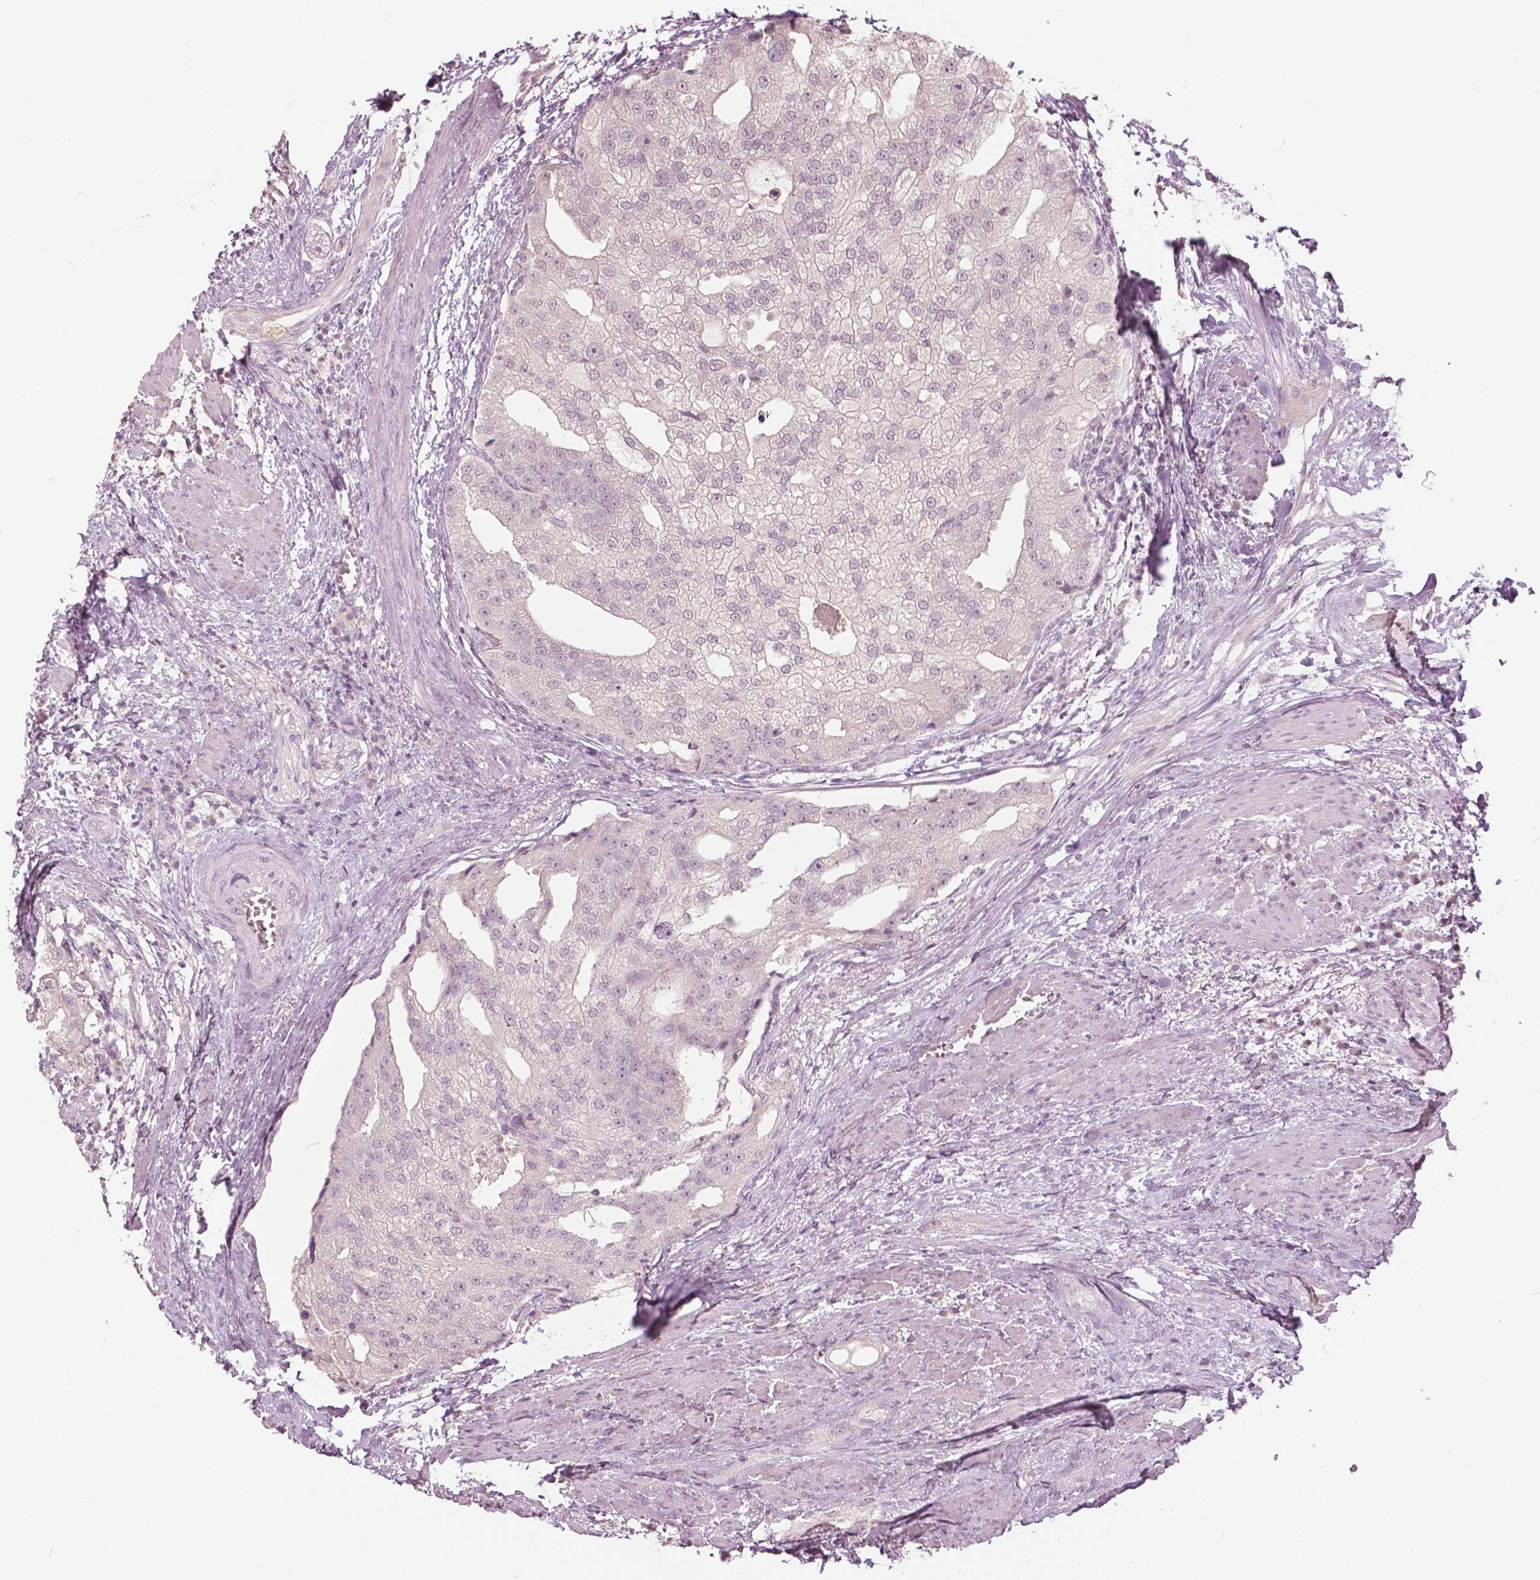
{"staining": {"intensity": "negative", "quantity": "none", "location": "none"}, "tissue": "prostate cancer", "cell_type": "Tumor cells", "image_type": "cancer", "snomed": [{"axis": "morphology", "description": "Adenocarcinoma, High grade"}, {"axis": "topography", "description": "Prostate"}], "caption": "This is an immunohistochemistry (IHC) histopathology image of human prostate cancer (adenocarcinoma (high-grade)). There is no expression in tumor cells.", "gene": "NANOG", "patient": {"sex": "male", "age": 70}}